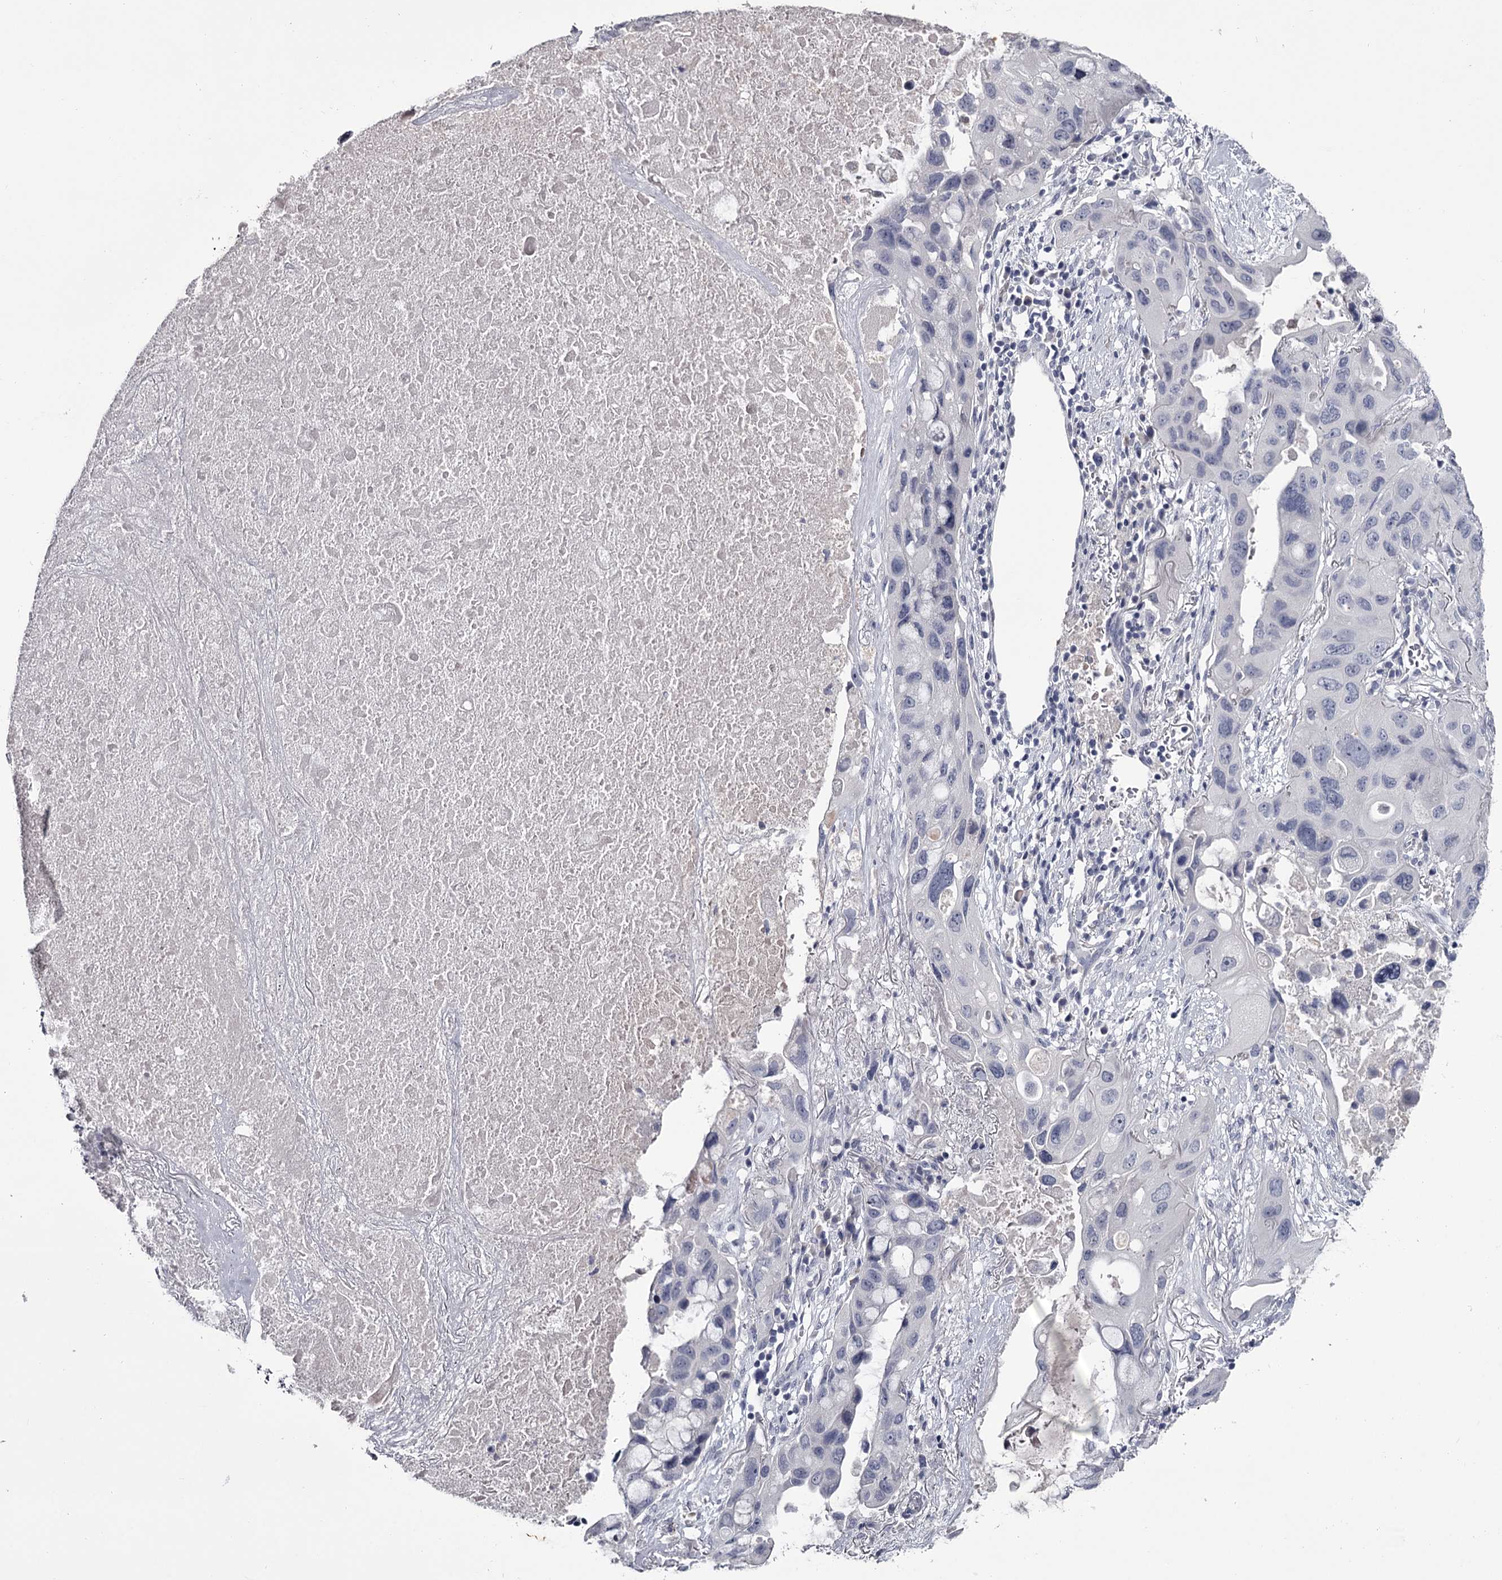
{"staining": {"intensity": "negative", "quantity": "none", "location": "none"}, "tissue": "lung cancer", "cell_type": "Tumor cells", "image_type": "cancer", "snomed": [{"axis": "morphology", "description": "Squamous cell carcinoma, NOS"}, {"axis": "topography", "description": "Lung"}], "caption": "This is an IHC micrograph of human lung cancer (squamous cell carcinoma). There is no staining in tumor cells.", "gene": "DAO", "patient": {"sex": "female", "age": 73}}